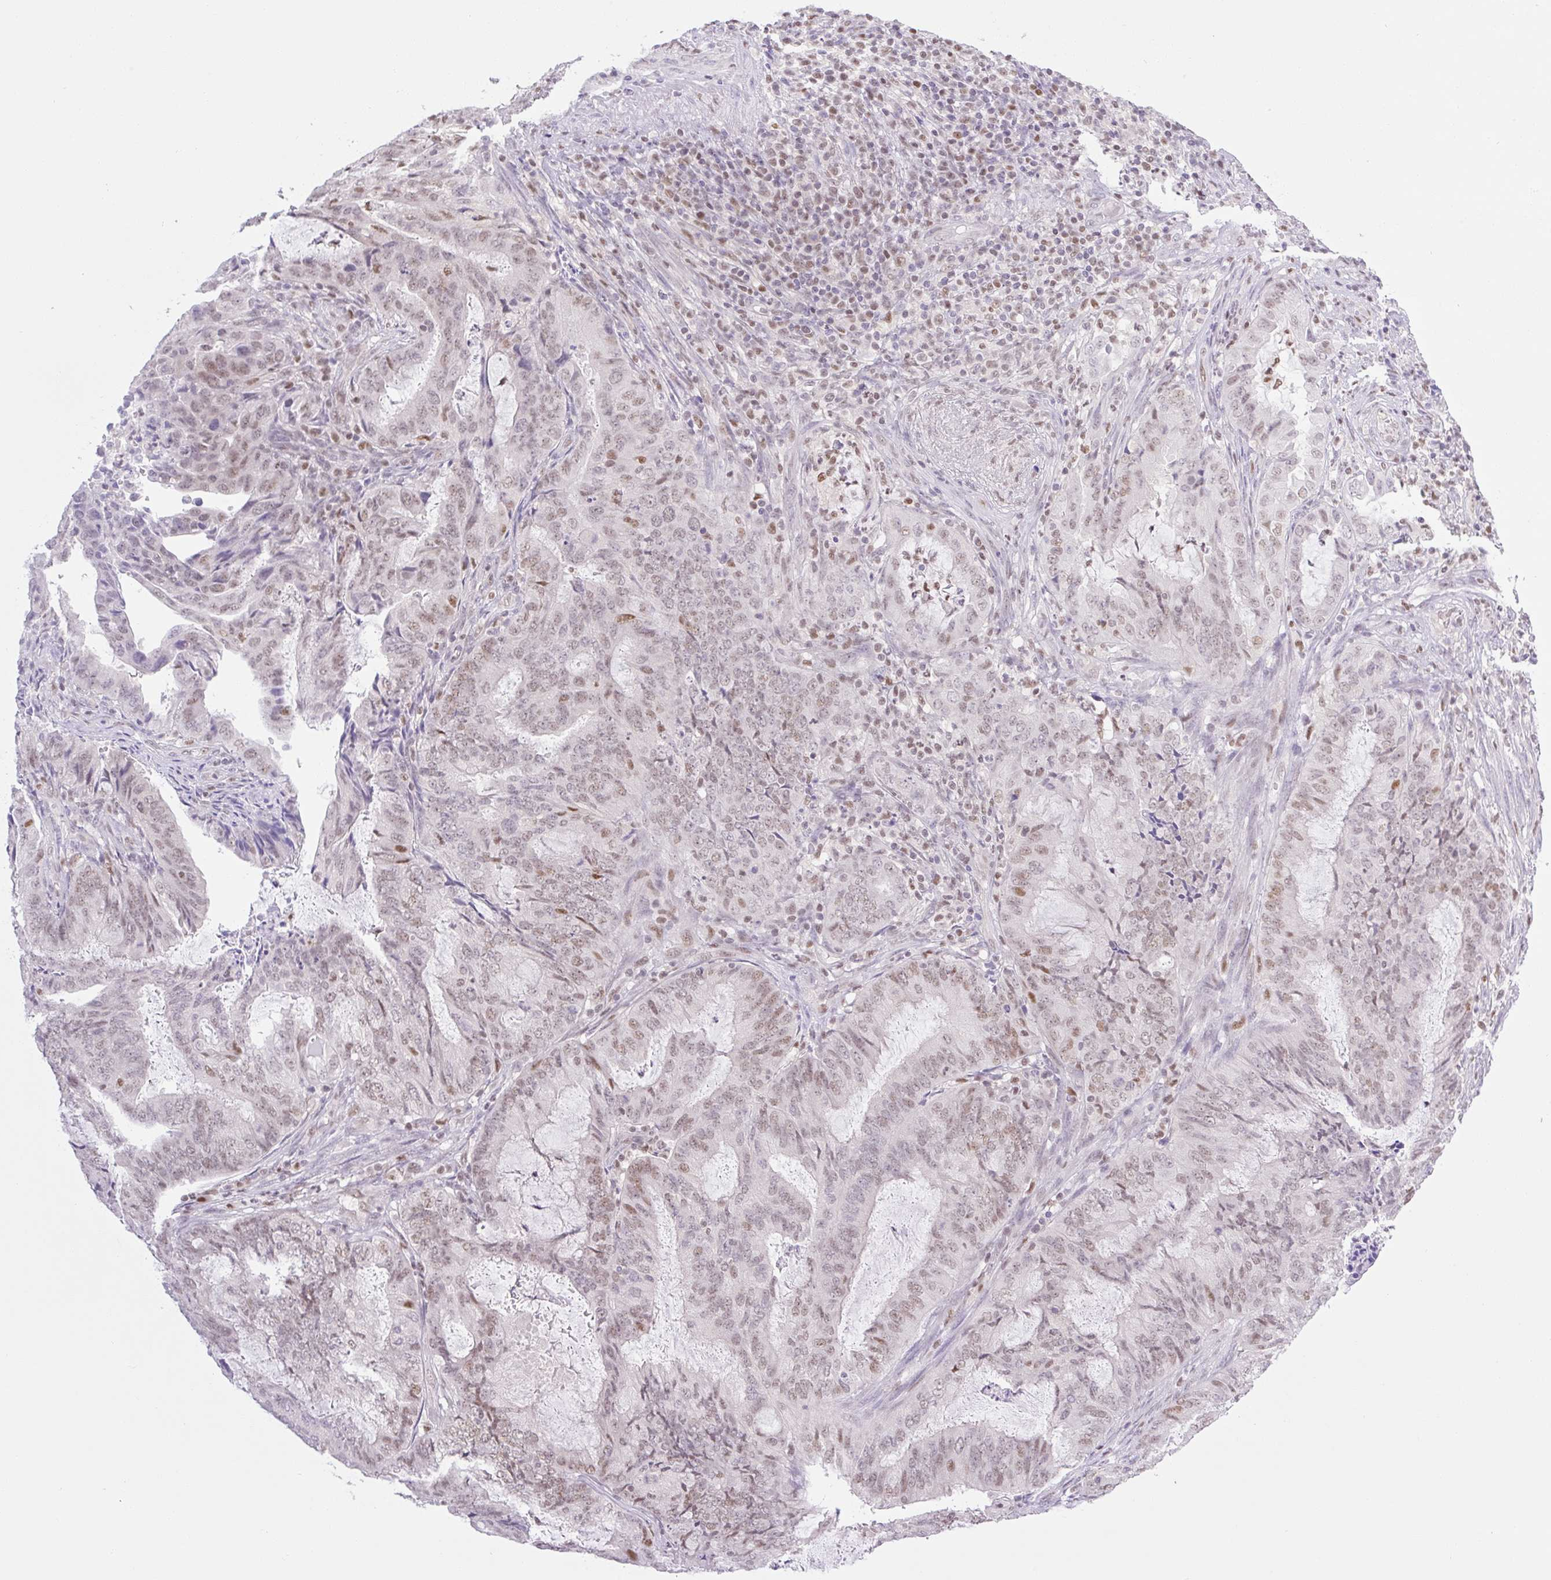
{"staining": {"intensity": "weak", "quantity": "25%-75%", "location": "nuclear"}, "tissue": "endometrial cancer", "cell_type": "Tumor cells", "image_type": "cancer", "snomed": [{"axis": "morphology", "description": "Adenocarcinoma, NOS"}, {"axis": "topography", "description": "Endometrium"}], "caption": "The immunohistochemical stain highlights weak nuclear staining in tumor cells of endometrial cancer tissue.", "gene": "TLE3", "patient": {"sex": "female", "age": 51}}